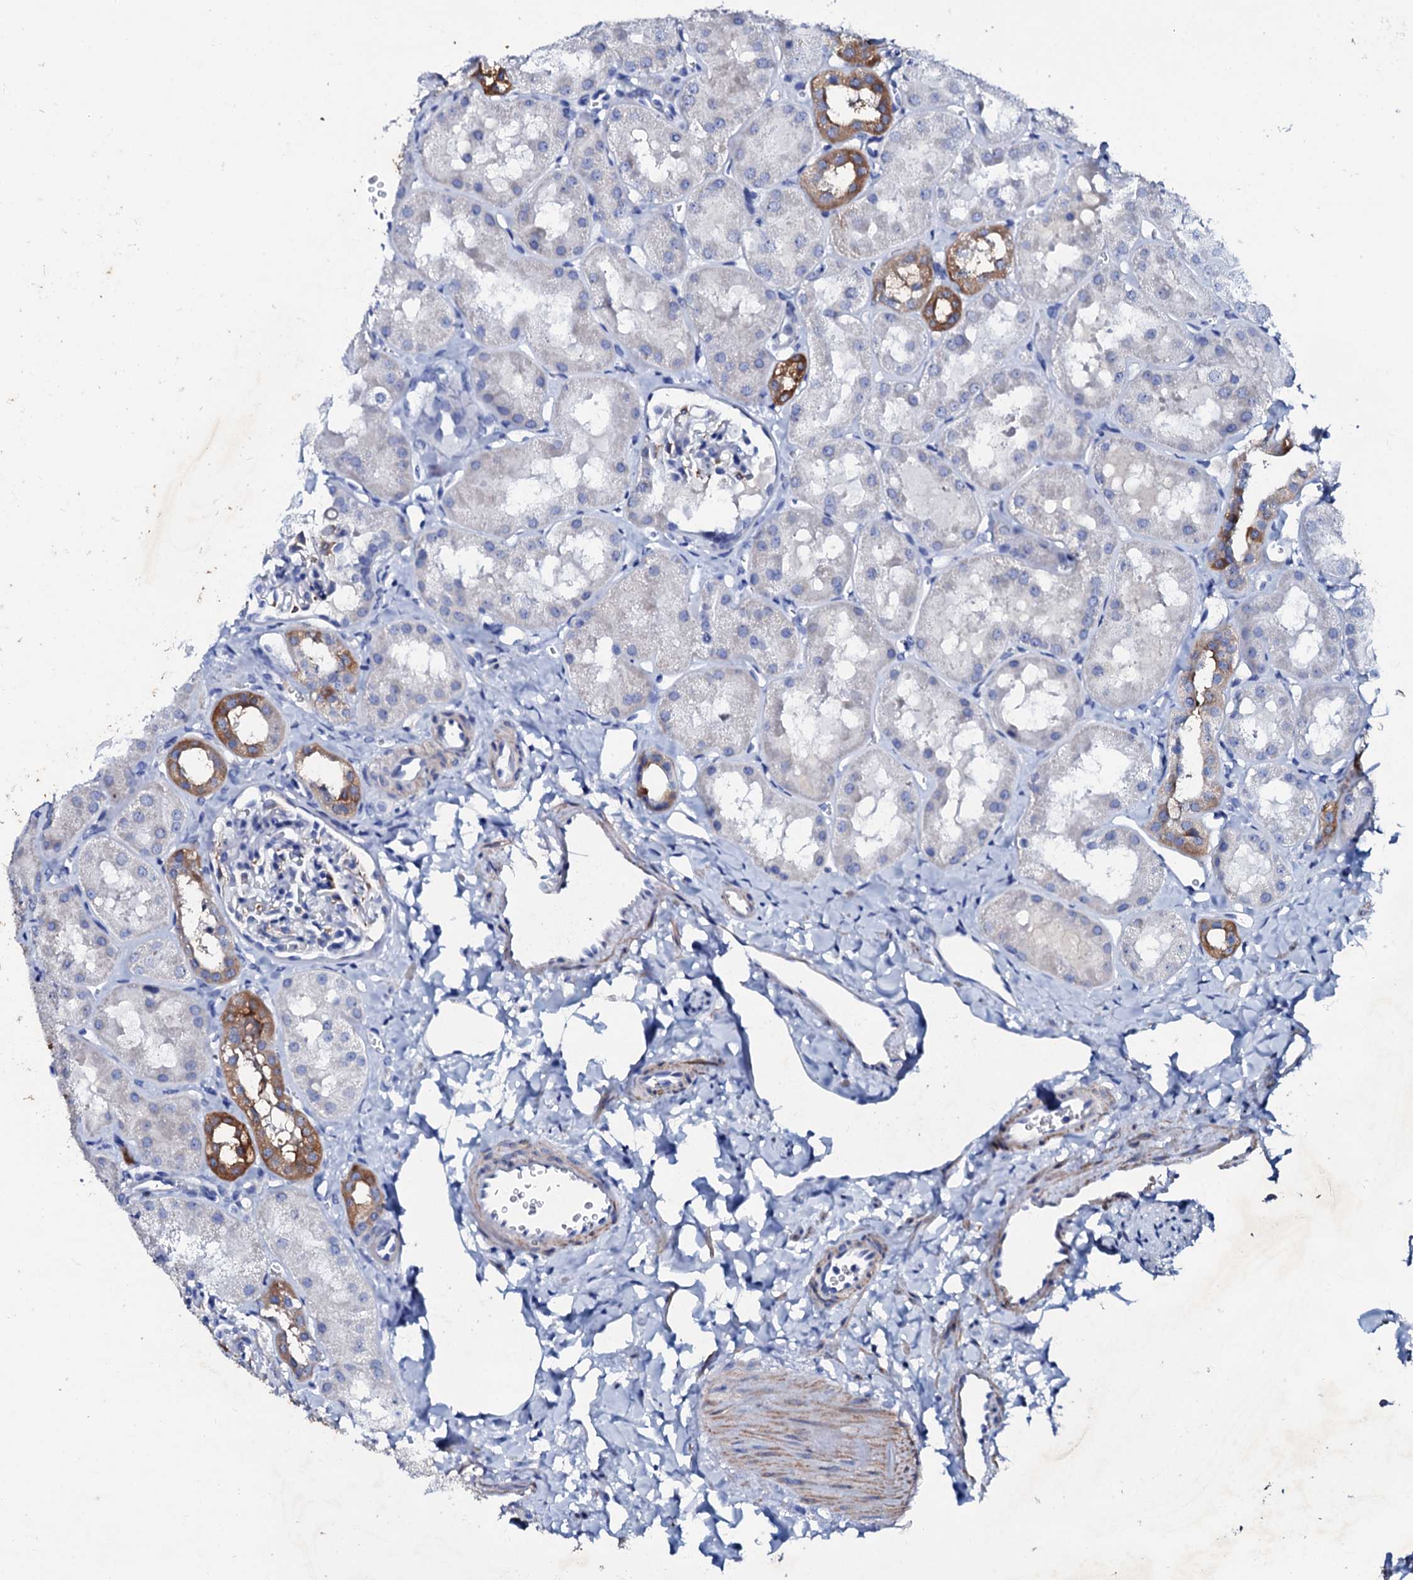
{"staining": {"intensity": "negative", "quantity": "none", "location": "none"}, "tissue": "kidney", "cell_type": "Cells in glomeruli", "image_type": "normal", "snomed": [{"axis": "morphology", "description": "Normal tissue, NOS"}, {"axis": "topography", "description": "Kidney"}, {"axis": "topography", "description": "Urinary bladder"}], "caption": "The immunohistochemistry photomicrograph has no significant expression in cells in glomeruli of kidney. Brightfield microscopy of IHC stained with DAB (3,3'-diaminobenzidine) (brown) and hematoxylin (blue), captured at high magnification.", "gene": "GLB1L3", "patient": {"sex": "male", "age": 16}}